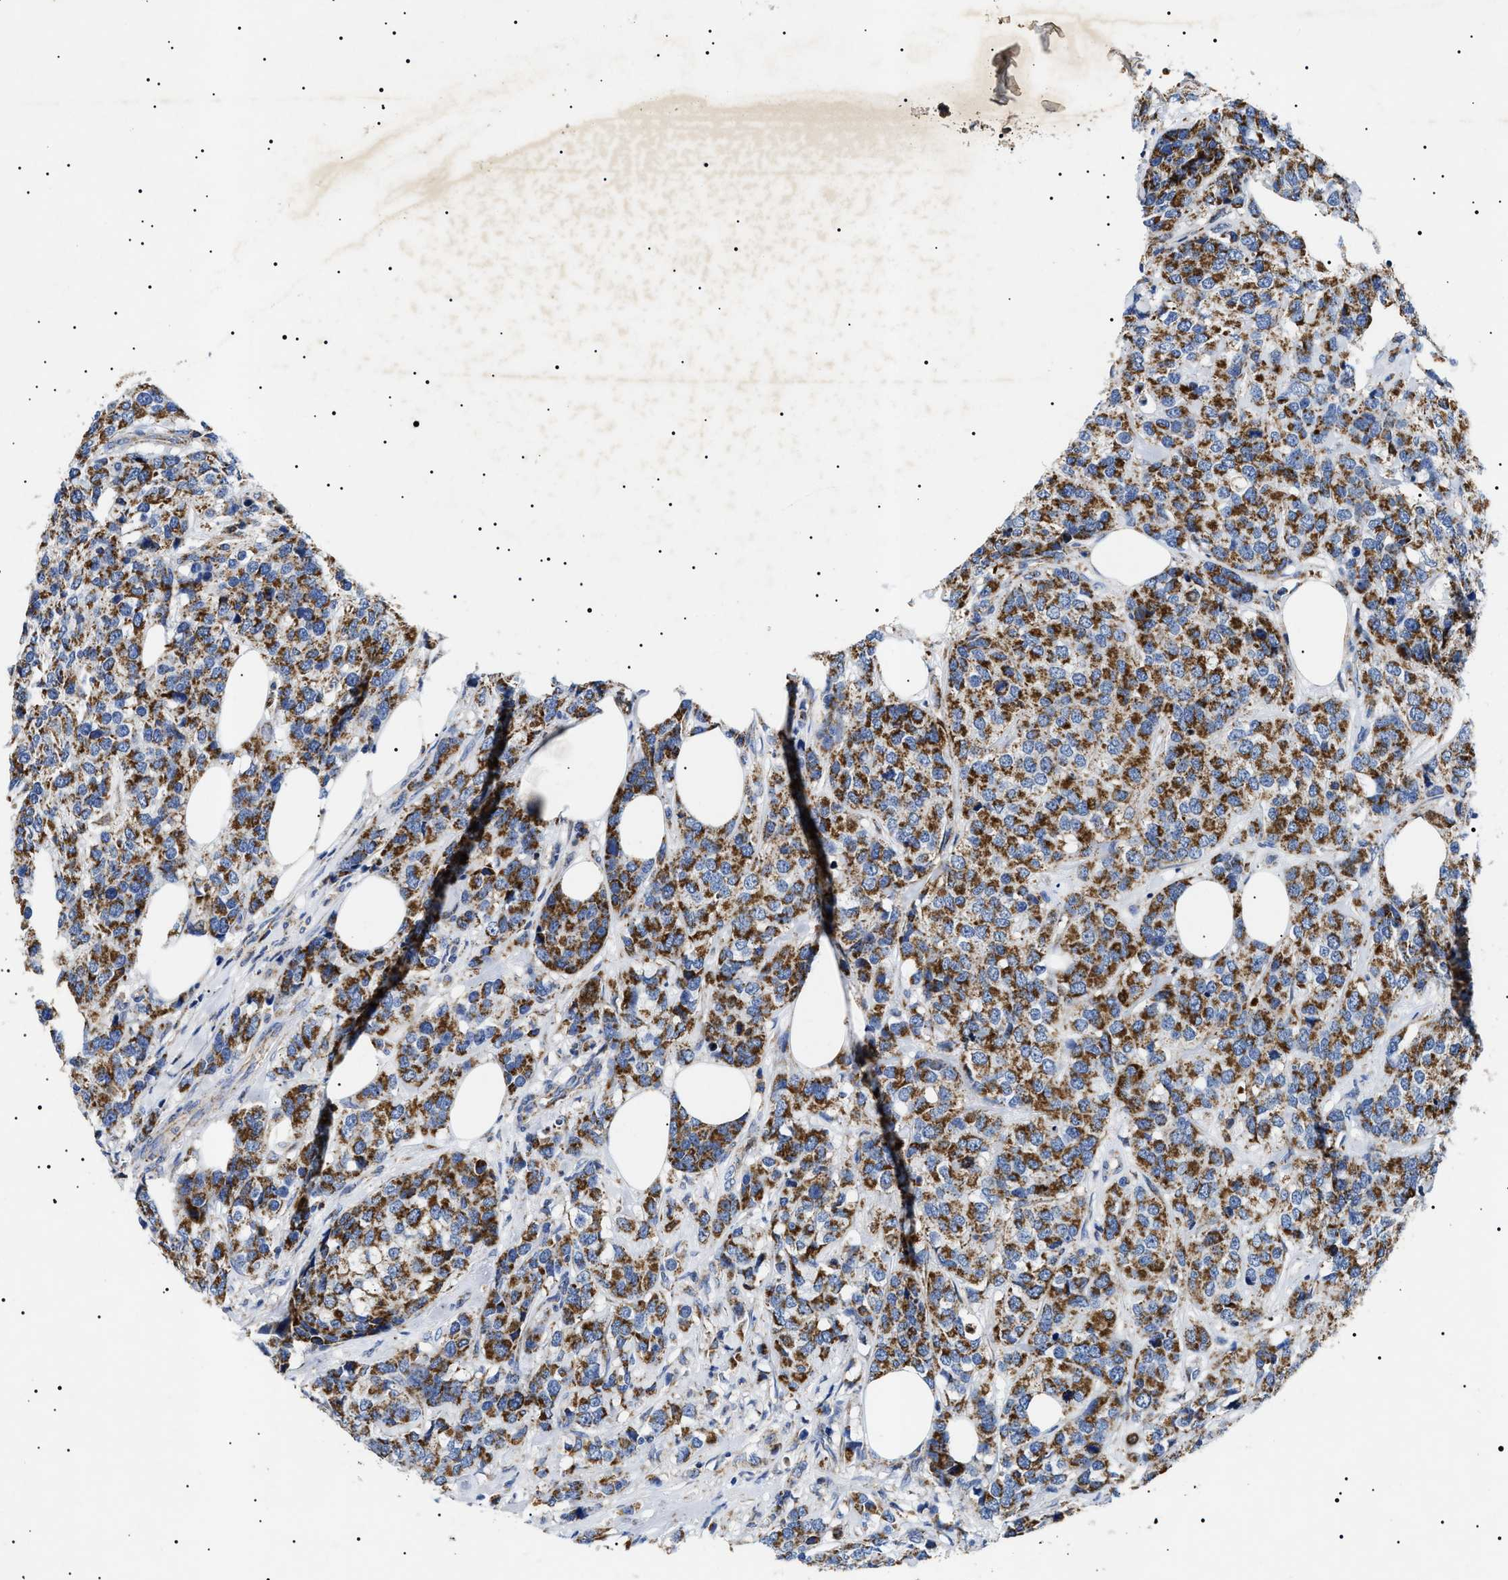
{"staining": {"intensity": "strong", "quantity": ">75%", "location": "cytoplasmic/membranous"}, "tissue": "breast cancer", "cell_type": "Tumor cells", "image_type": "cancer", "snomed": [{"axis": "morphology", "description": "Lobular carcinoma"}, {"axis": "topography", "description": "Breast"}], "caption": "Human lobular carcinoma (breast) stained for a protein (brown) shows strong cytoplasmic/membranous positive positivity in about >75% of tumor cells.", "gene": "CHRDL2", "patient": {"sex": "female", "age": 59}}